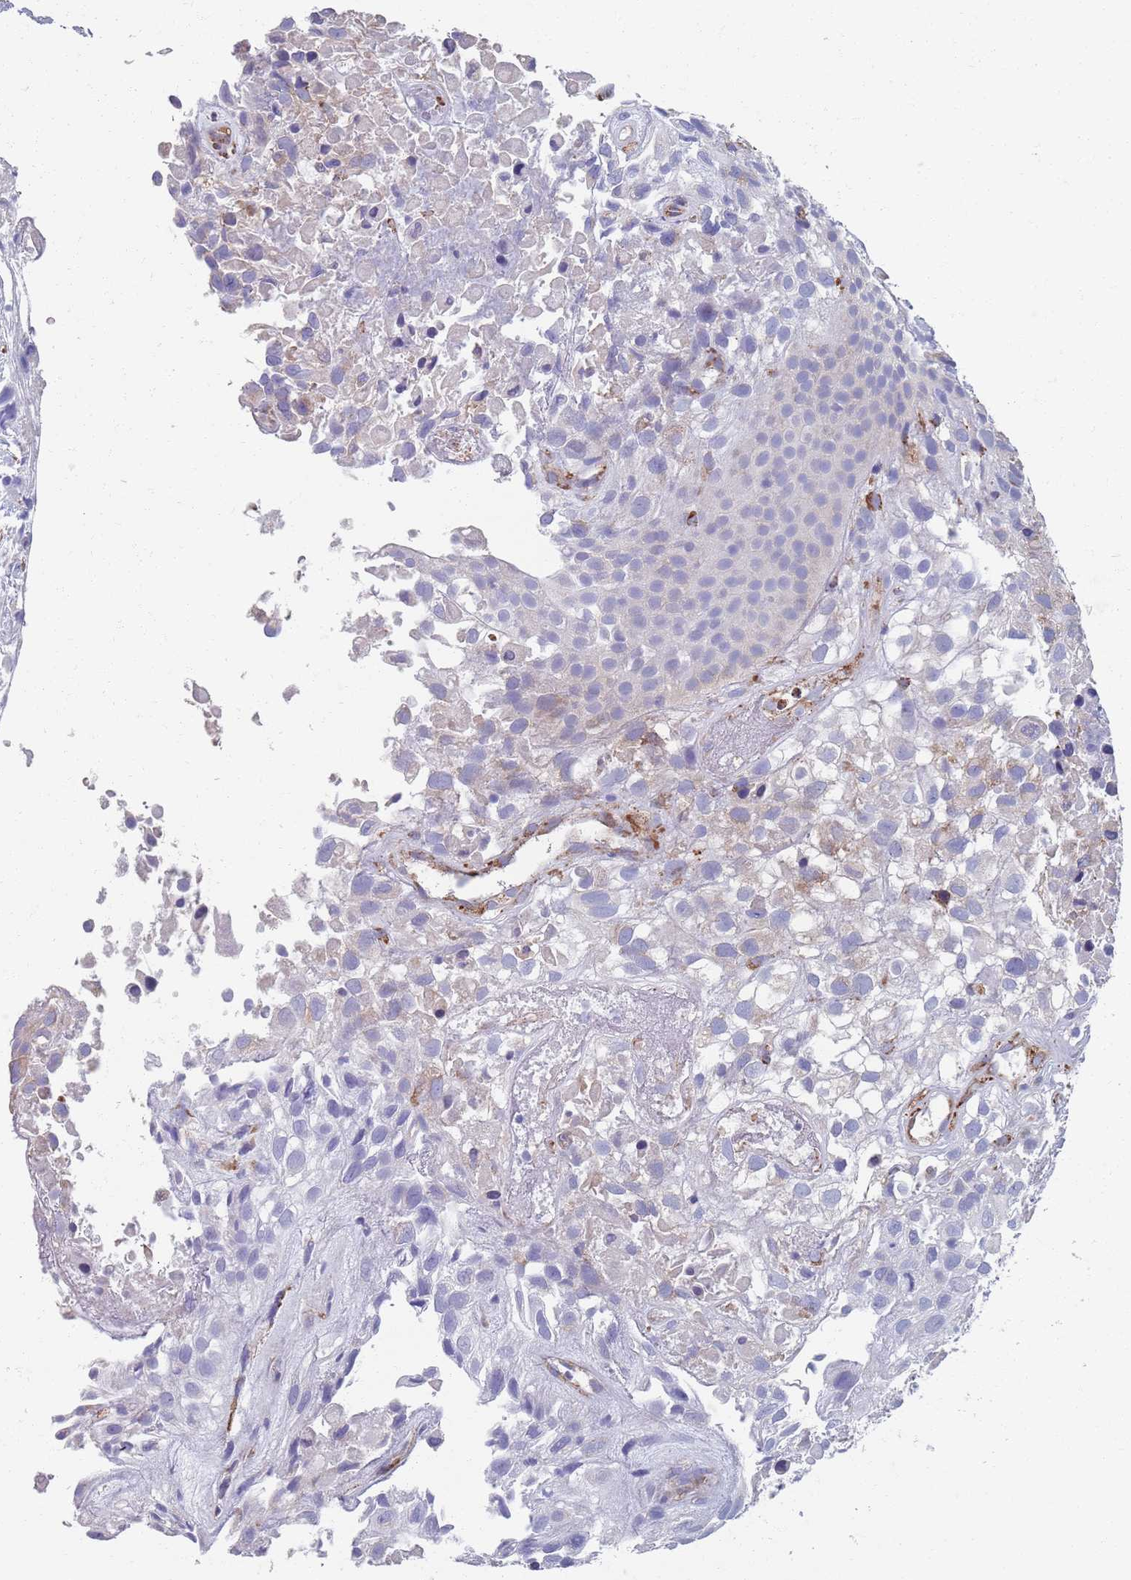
{"staining": {"intensity": "negative", "quantity": "none", "location": "none"}, "tissue": "urothelial cancer", "cell_type": "Tumor cells", "image_type": "cancer", "snomed": [{"axis": "morphology", "description": "Urothelial carcinoma, High grade"}, {"axis": "topography", "description": "Urinary bladder"}], "caption": "Urothelial cancer was stained to show a protein in brown. There is no significant staining in tumor cells.", "gene": "PLOD1", "patient": {"sex": "male", "age": 56}}